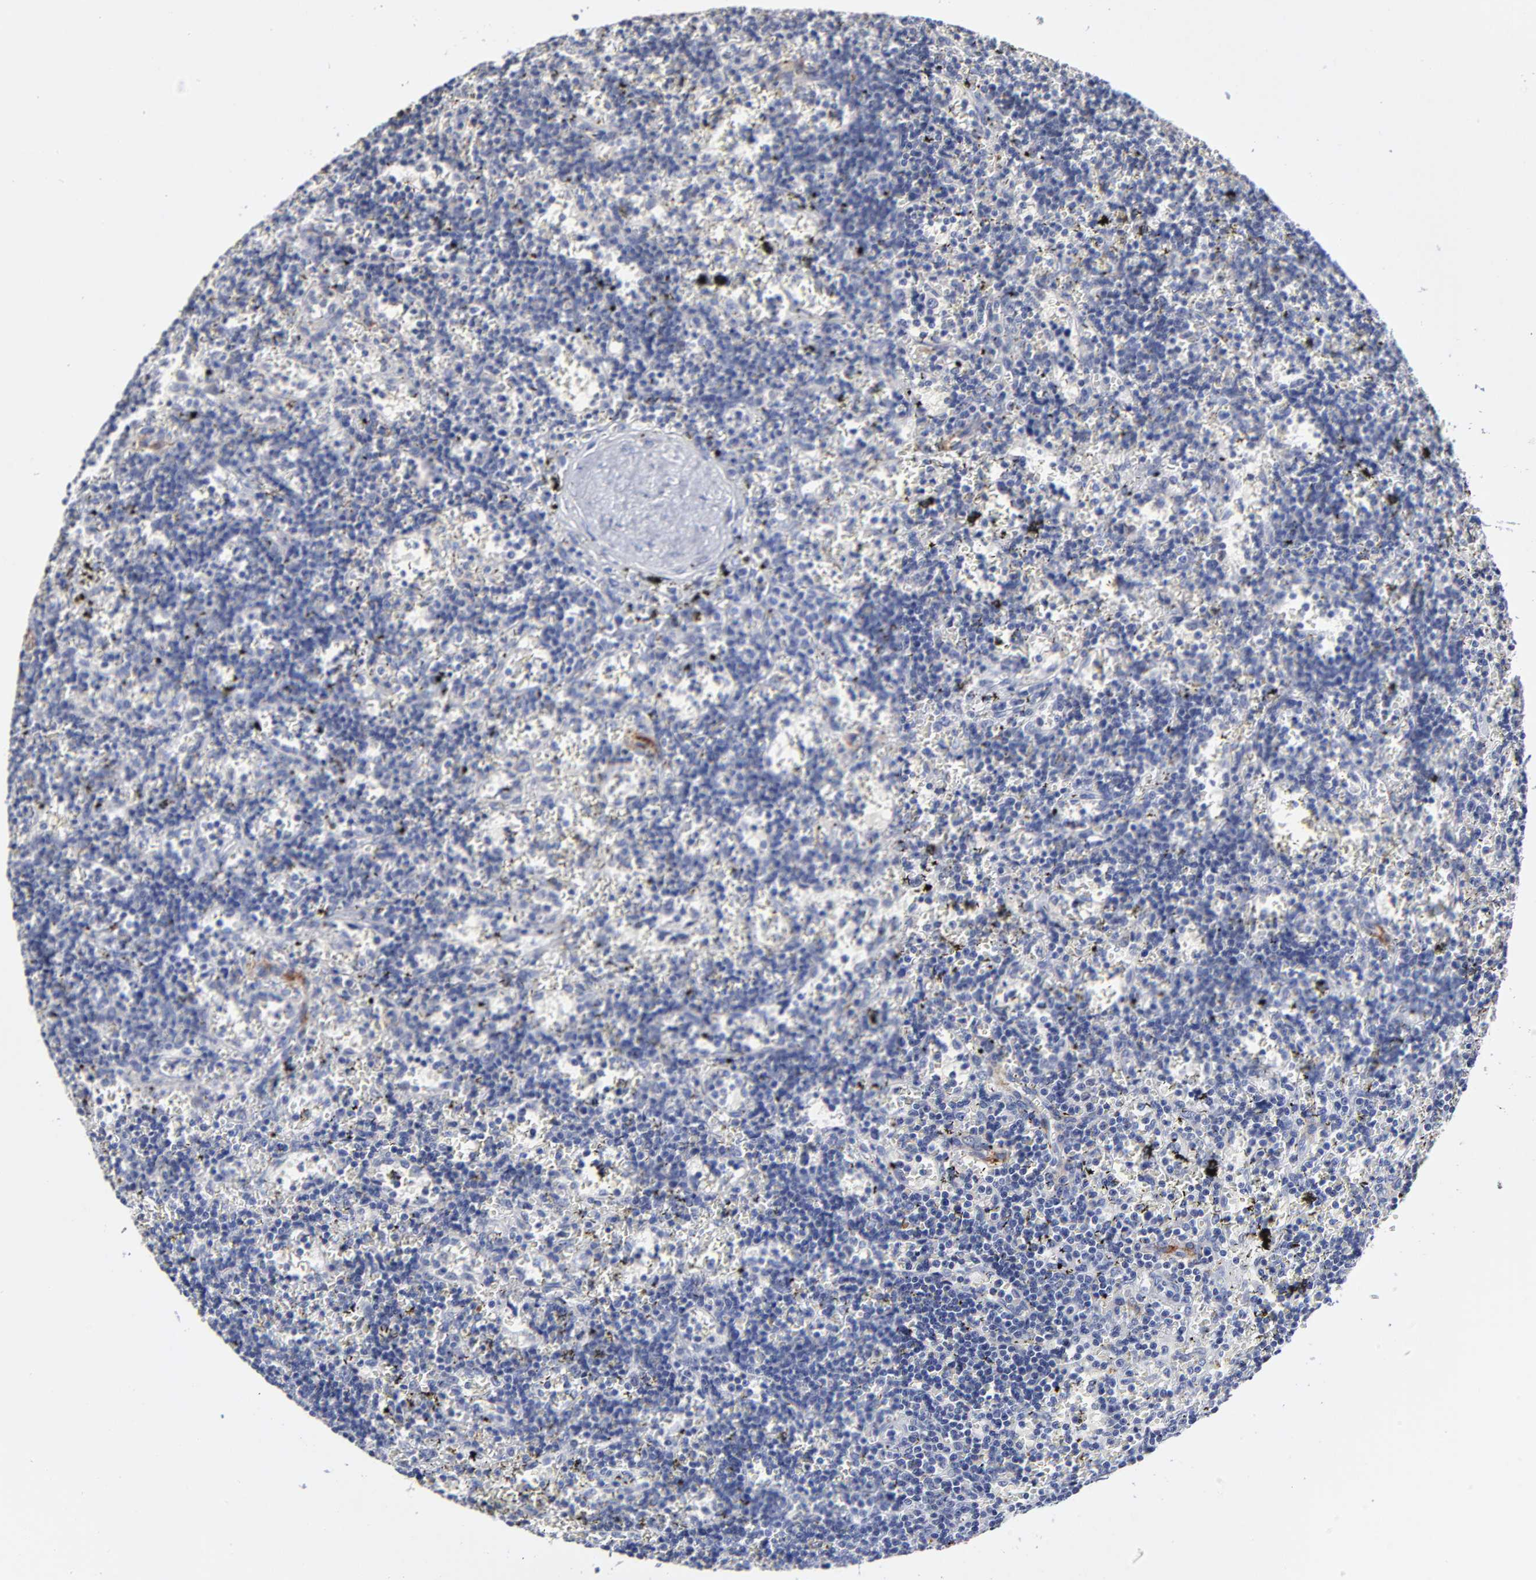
{"staining": {"intensity": "negative", "quantity": "none", "location": "none"}, "tissue": "lymphoma", "cell_type": "Tumor cells", "image_type": "cancer", "snomed": [{"axis": "morphology", "description": "Malignant lymphoma, non-Hodgkin's type, Low grade"}, {"axis": "topography", "description": "Spleen"}], "caption": "Micrograph shows no protein positivity in tumor cells of low-grade malignant lymphoma, non-Hodgkin's type tissue.", "gene": "CXADR", "patient": {"sex": "male", "age": 60}}